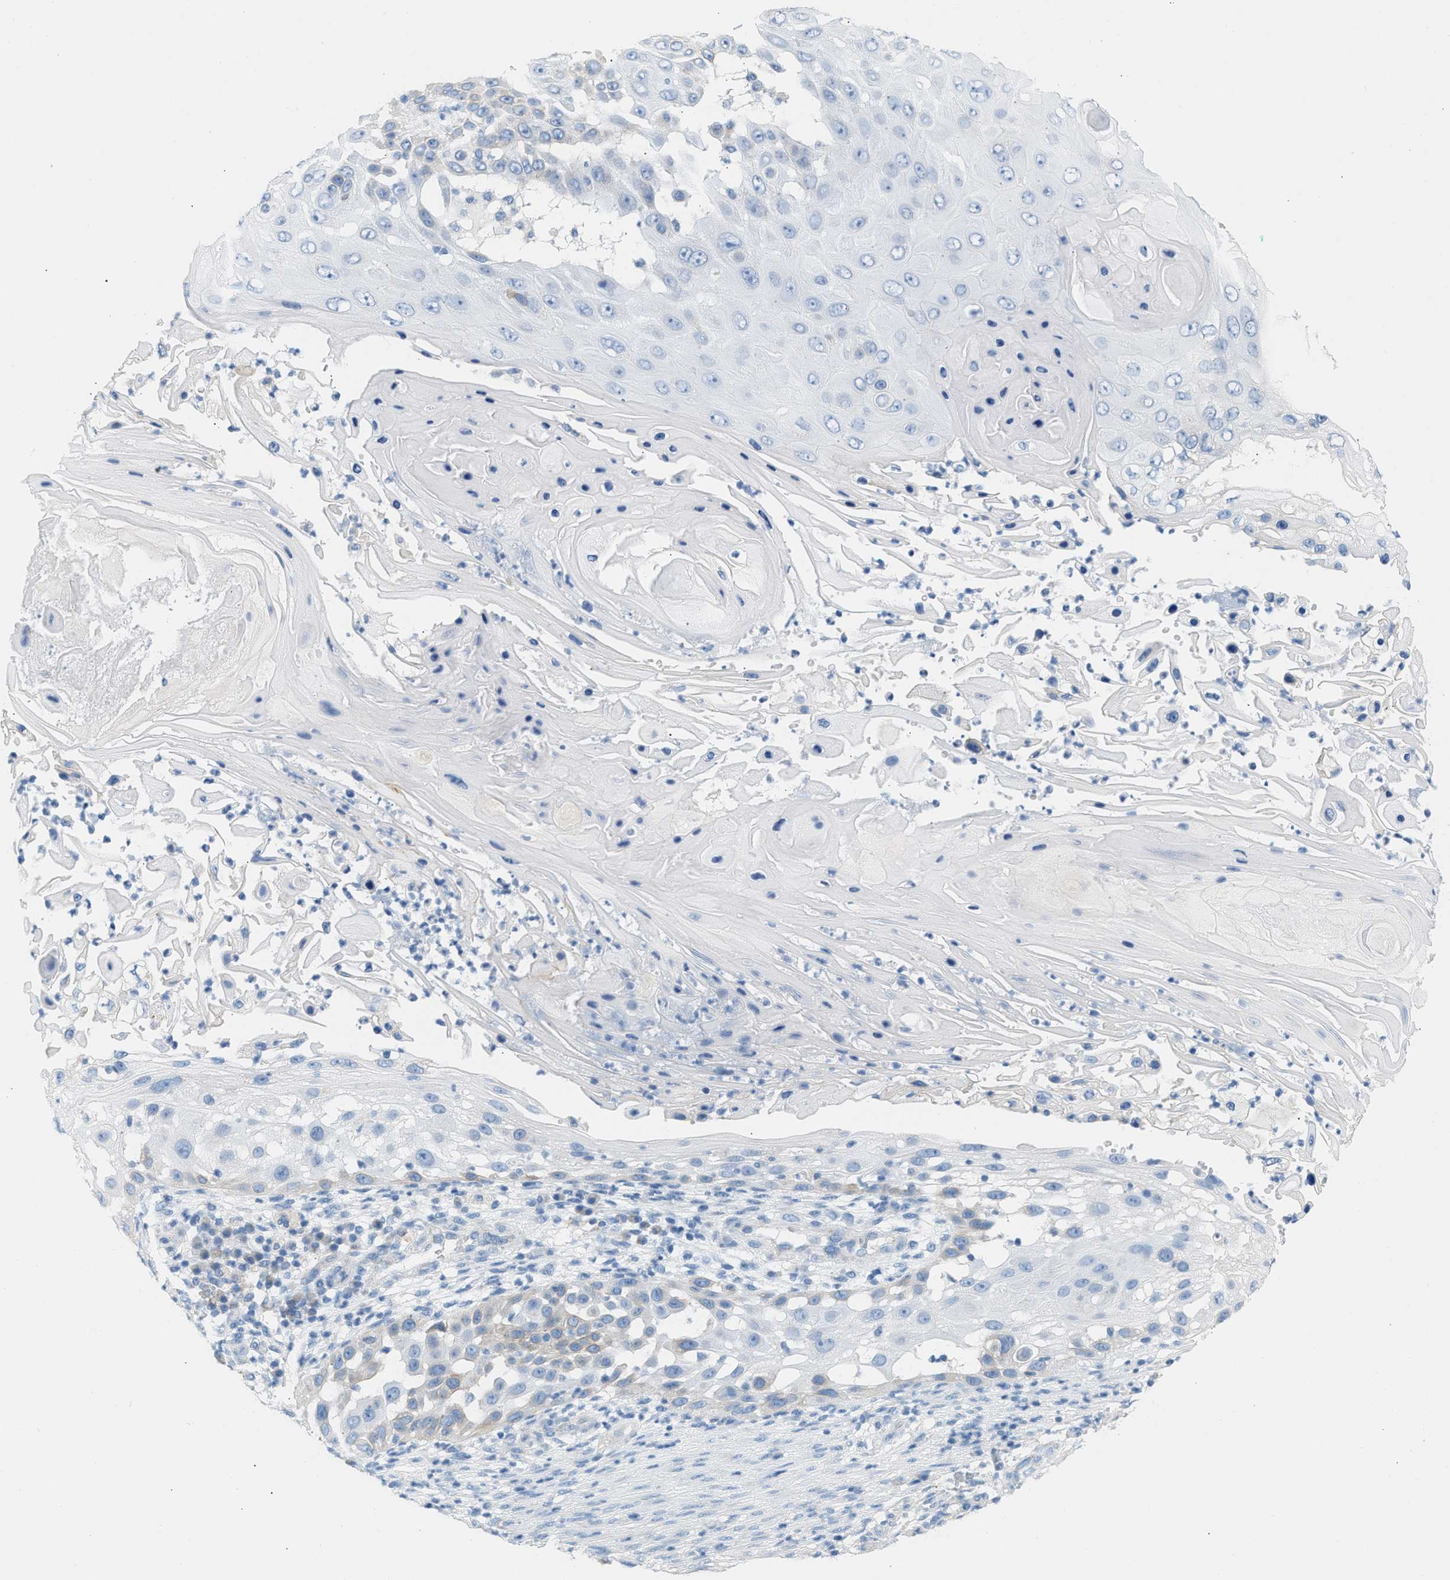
{"staining": {"intensity": "weak", "quantity": "<25%", "location": "cytoplasmic/membranous"}, "tissue": "skin cancer", "cell_type": "Tumor cells", "image_type": "cancer", "snomed": [{"axis": "morphology", "description": "Squamous cell carcinoma, NOS"}, {"axis": "topography", "description": "Skin"}], "caption": "This is a micrograph of immunohistochemistry (IHC) staining of skin cancer, which shows no positivity in tumor cells. Brightfield microscopy of immunohistochemistry stained with DAB (brown) and hematoxylin (blue), captured at high magnification.", "gene": "NDUFS8", "patient": {"sex": "female", "age": 44}}